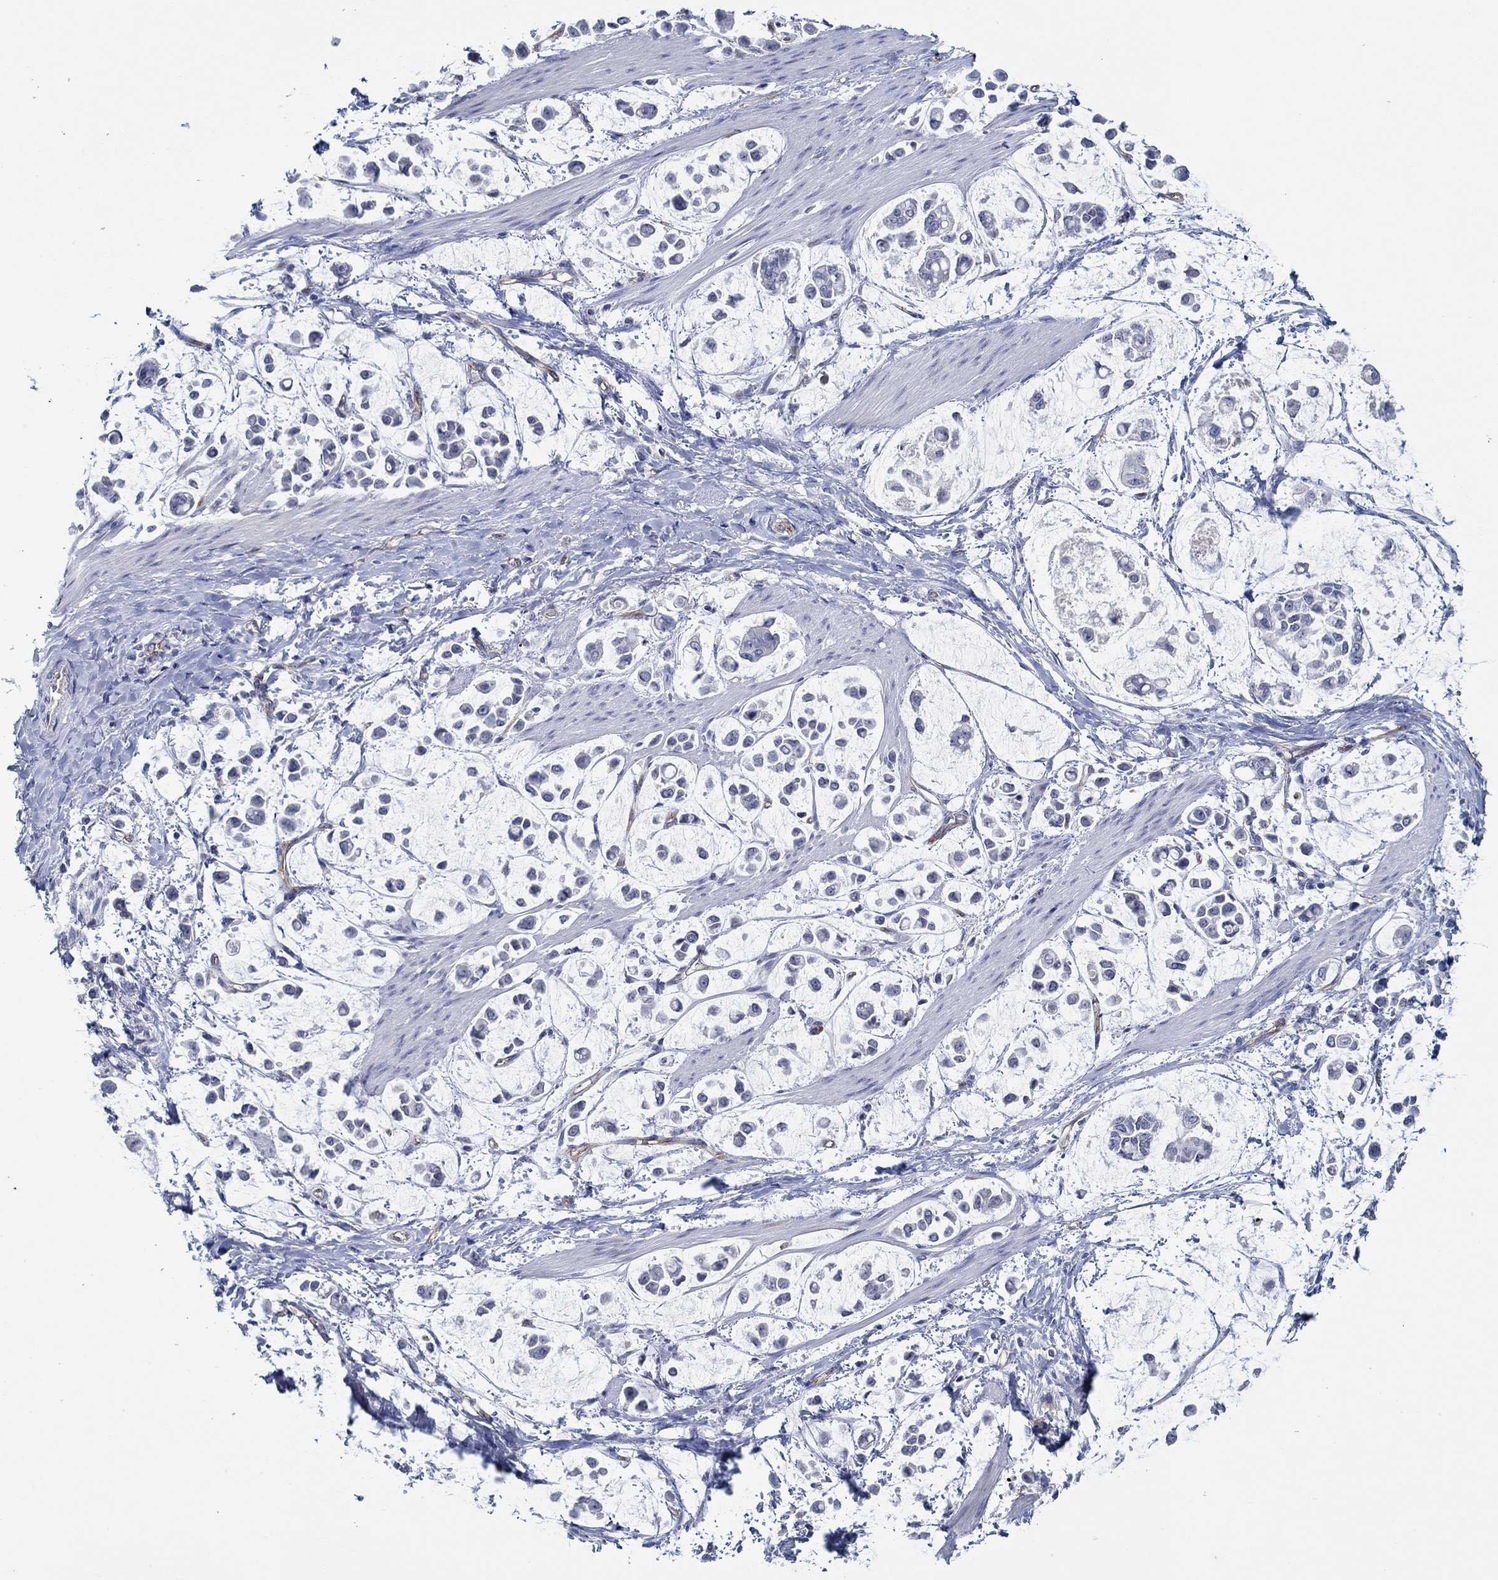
{"staining": {"intensity": "negative", "quantity": "none", "location": "none"}, "tissue": "stomach cancer", "cell_type": "Tumor cells", "image_type": "cancer", "snomed": [{"axis": "morphology", "description": "Adenocarcinoma, NOS"}, {"axis": "topography", "description": "Stomach"}], "caption": "The immunohistochemistry micrograph has no significant expression in tumor cells of stomach cancer tissue. Nuclei are stained in blue.", "gene": "GJA5", "patient": {"sex": "male", "age": 82}}